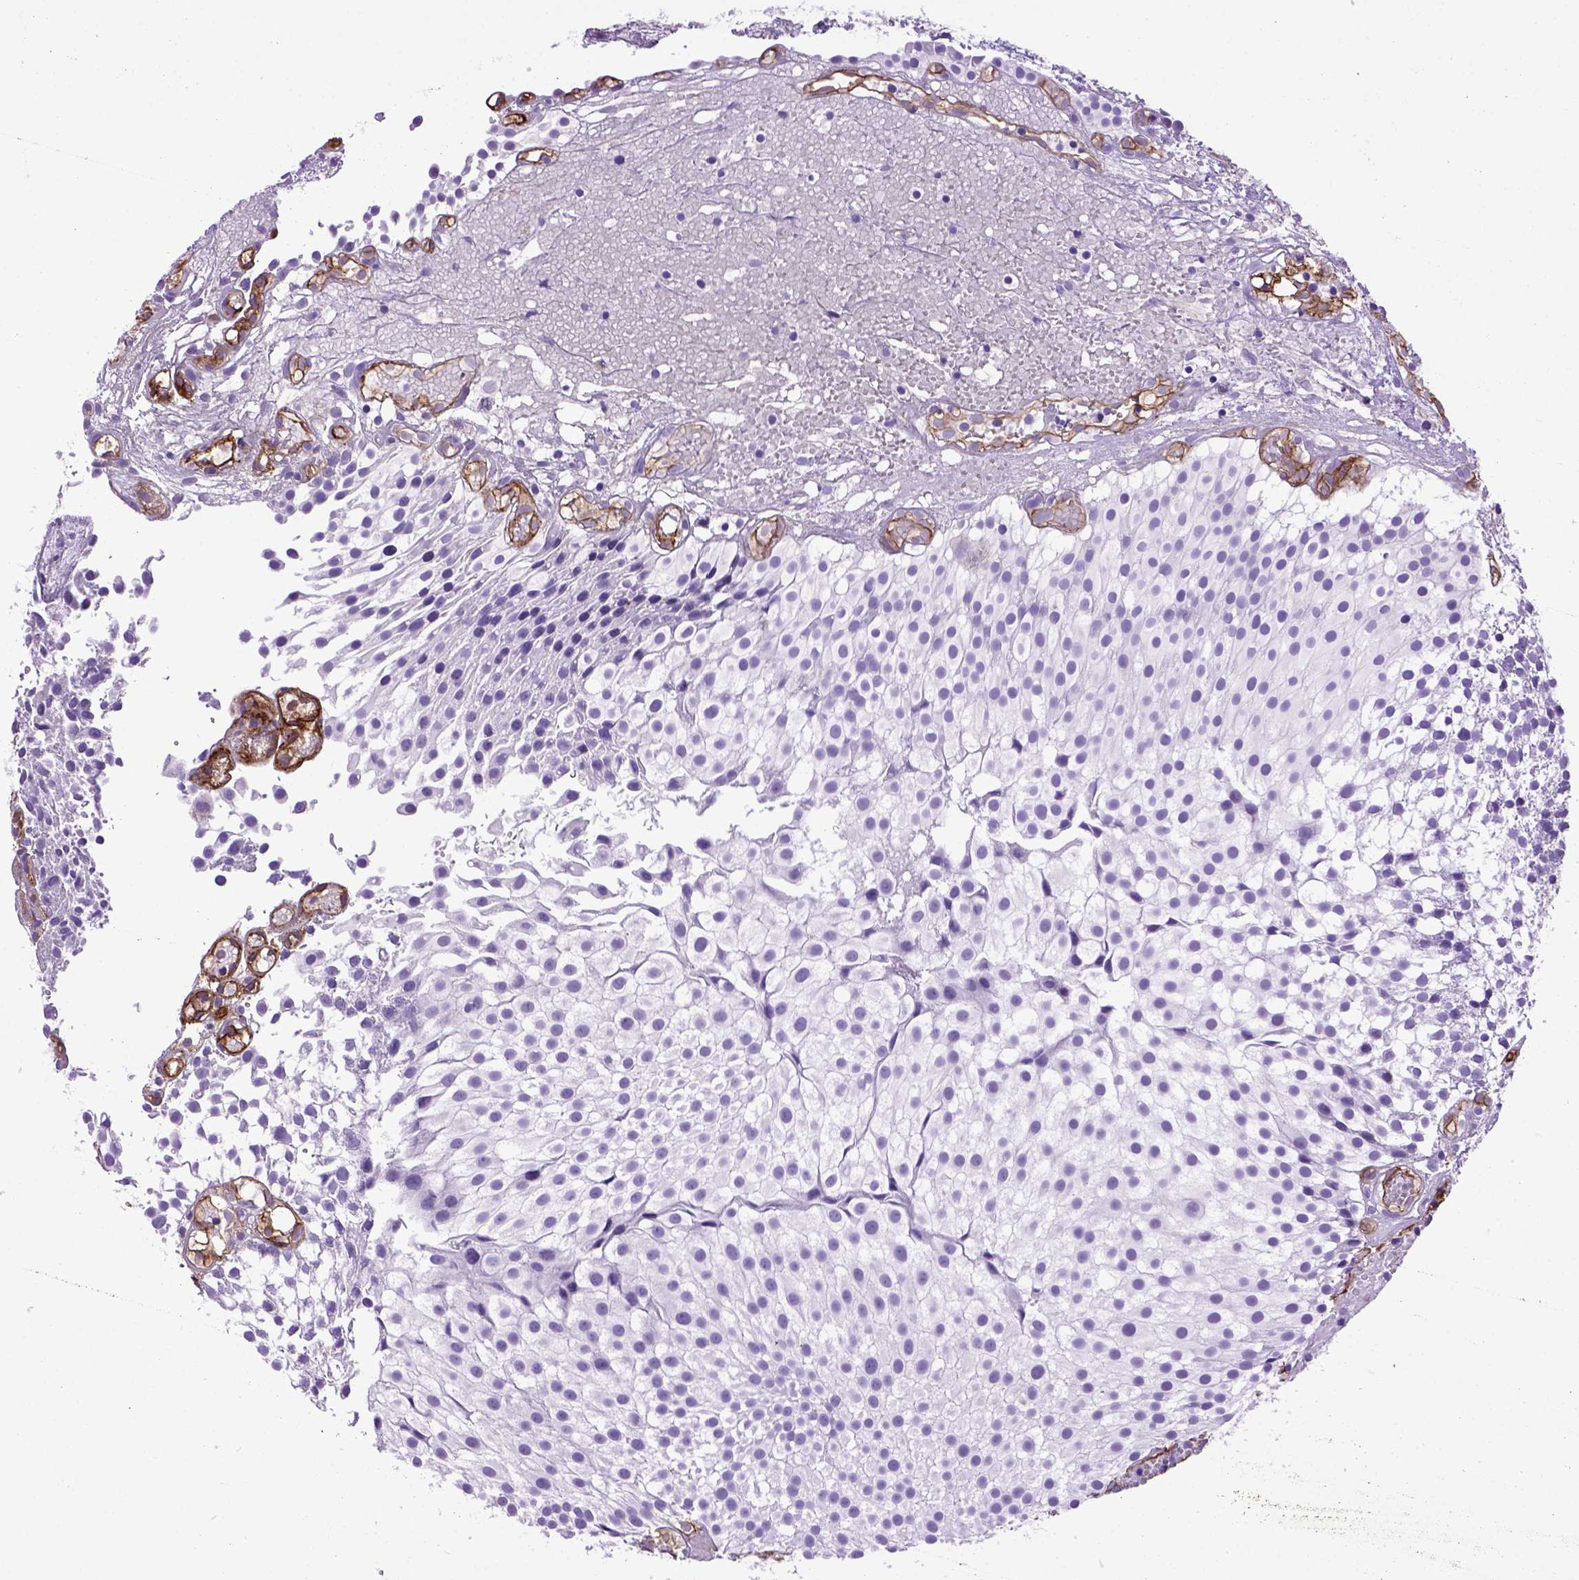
{"staining": {"intensity": "negative", "quantity": "none", "location": "none"}, "tissue": "urothelial cancer", "cell_type": "Tumor cells", "image_type": "cancer", "snomed": [{"axis": "morphology", "description": "Urothelial carcinoma, Low grade"}, {"axis": "topography", "description": "Urinary bladder"}], "caption": "A high-resolution image shows immunohistochemistry (IHC) staining of urothelial cancer, which displays no significant positivity in tumor cells.", "gene": "ENG", "patient": {"sex": "male", "age": 79}}